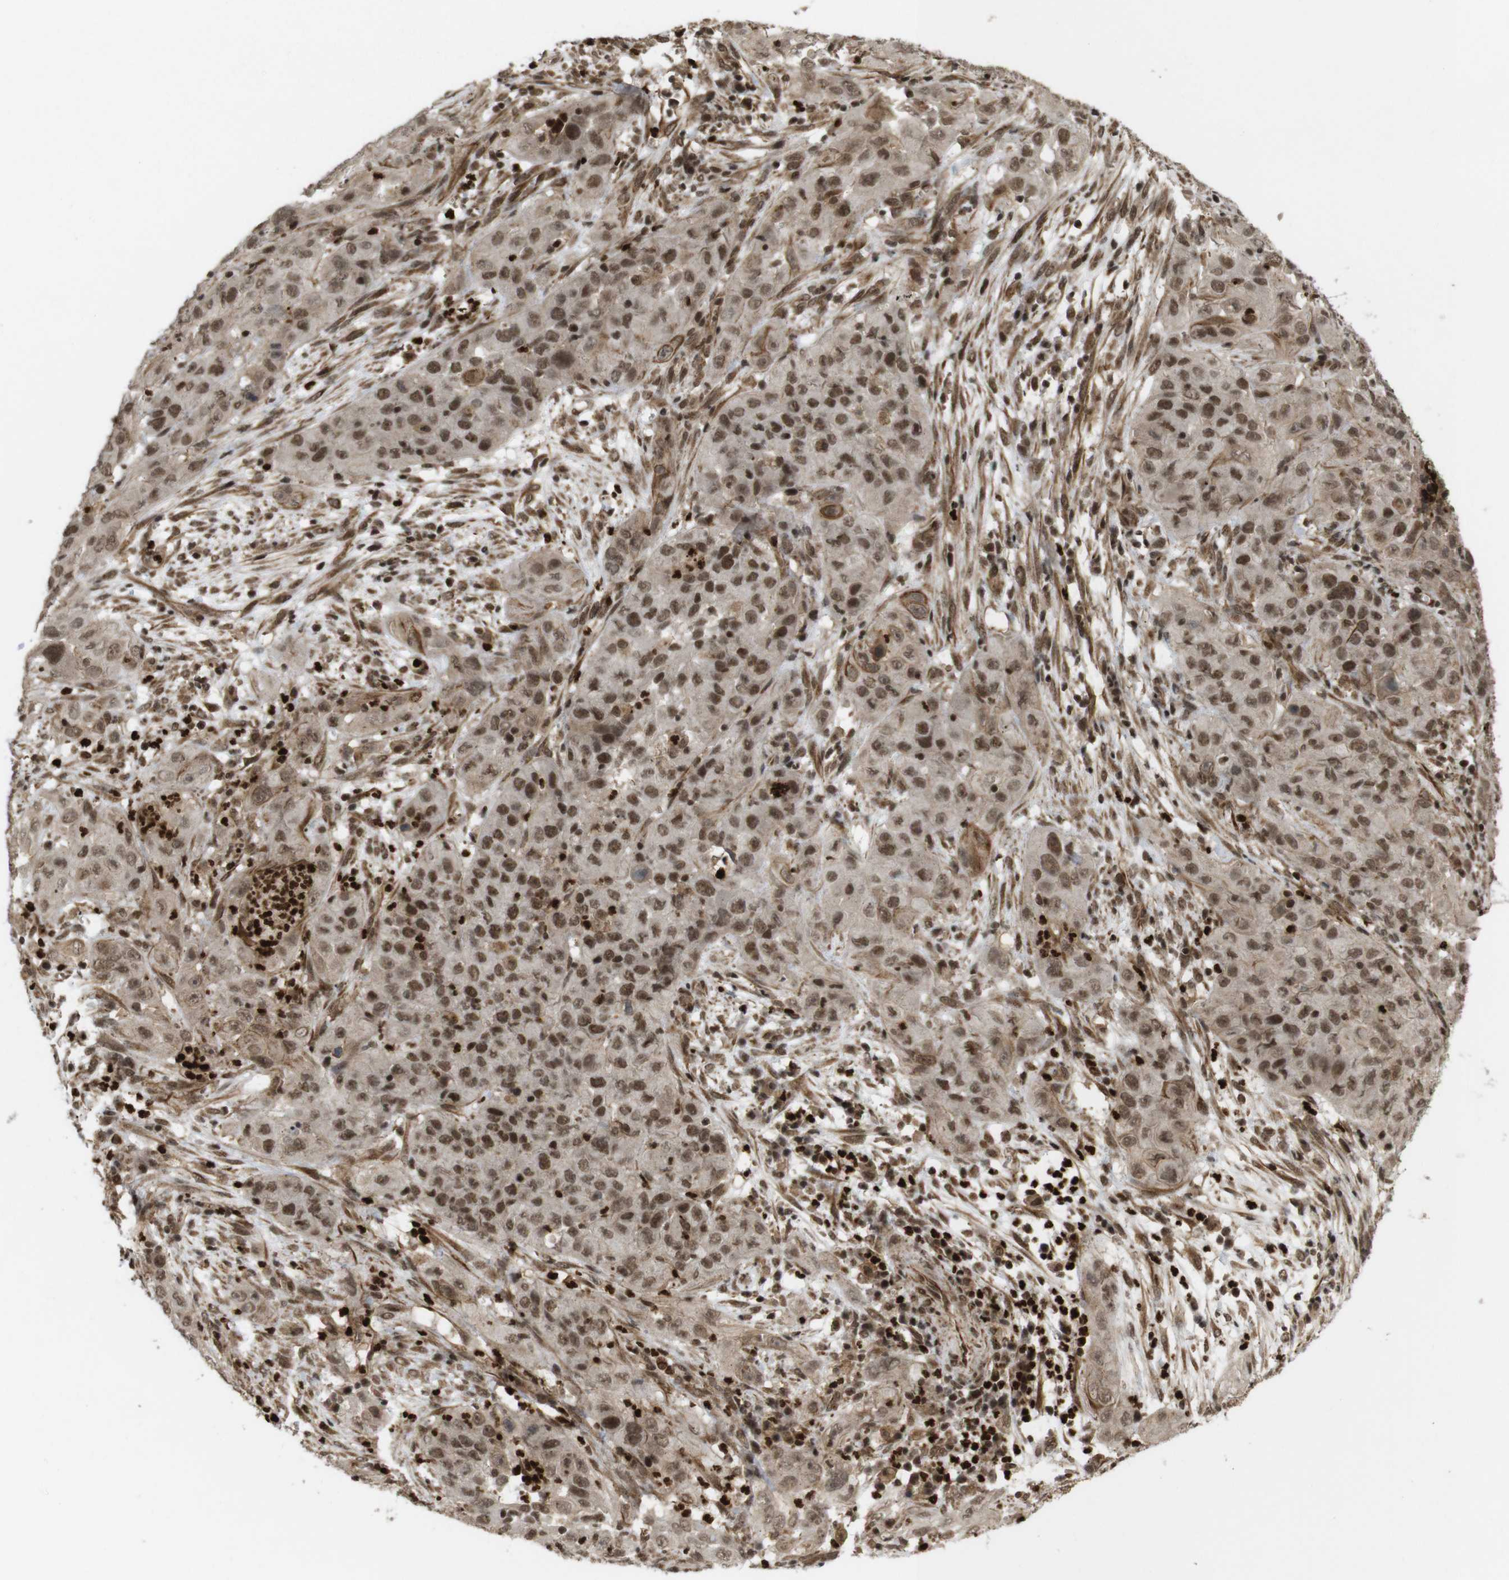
{"staining": {"intensity": "moderate", "quantity": ">75%", "location": "cytoplasmic/membranous,nuclear"}, "tissue": "cervical cancer", "cell_type": "Tumor cells", "image_type": "cancer", "snomed": [{"axis": "morphology", "description": "Squamous cell carcinoma, NOS"}, {"axis": "topography", "description": "Cervix"}], "caption": "Brown immunohistochemical staining in cervical cancer displays moderate cytoplasmic/membranous and nuclear positivity in about >75% of tumor cells. (DAB IHC, brown staining for protein, blue staining for nuclei).", "gene": "SP2", "patient": {"sex": "female", "age": 32}}